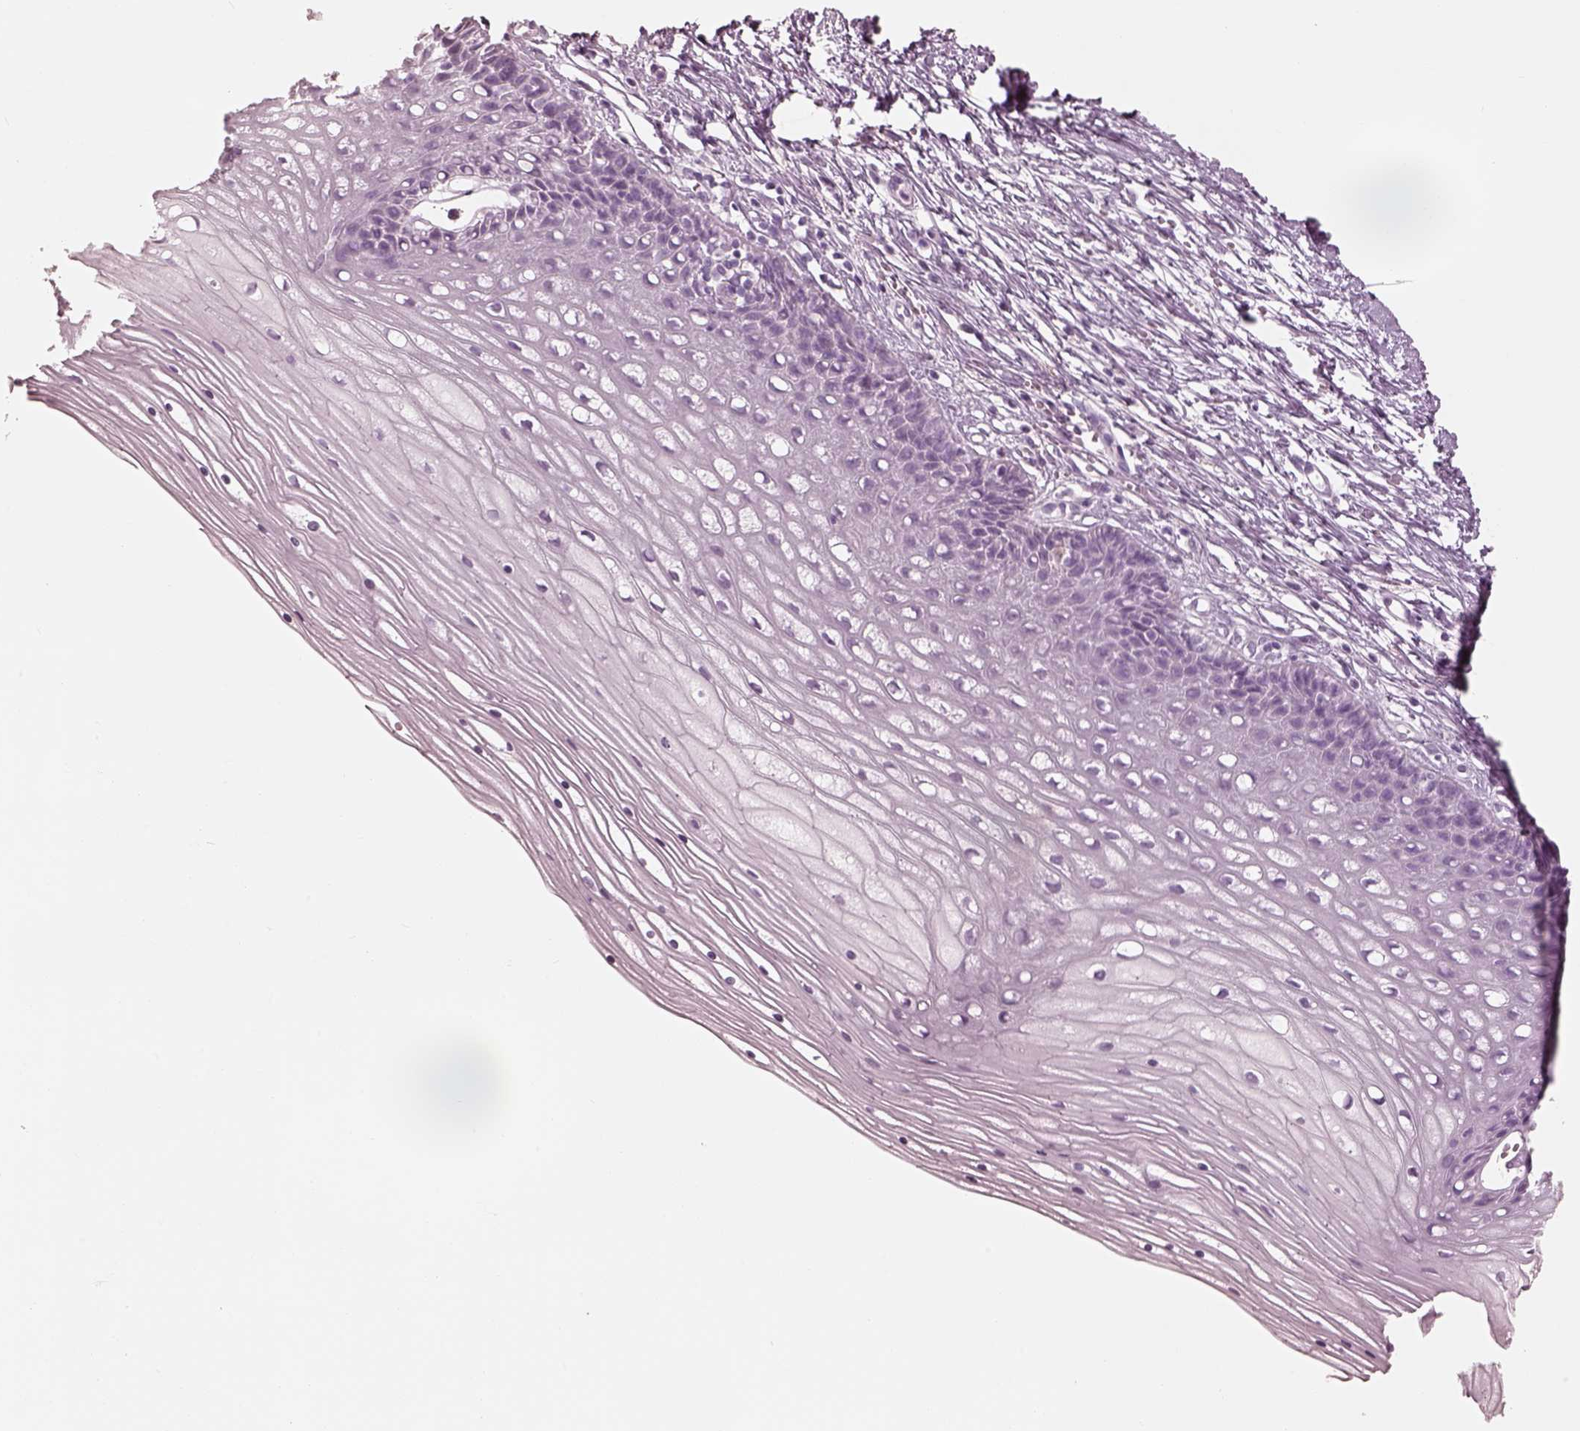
{"staining": {"intensity": "negative", "quantity": "none", "location": "none"}, "tissue": "cervix", "cell_type": "Glandular cells", "image_type": "normal", "snomed": [{"axis": "morphology", "description": "Normal tissue, NOS"}, {"axis": "topography", "description": "Cervix"}], "caption": "The immunohistochemistry (IHC) micrograph has no significant staining in glandular cells of cervix.", "gene": "KRTAP24", "patient": {"sex": "female", "age": 35}}